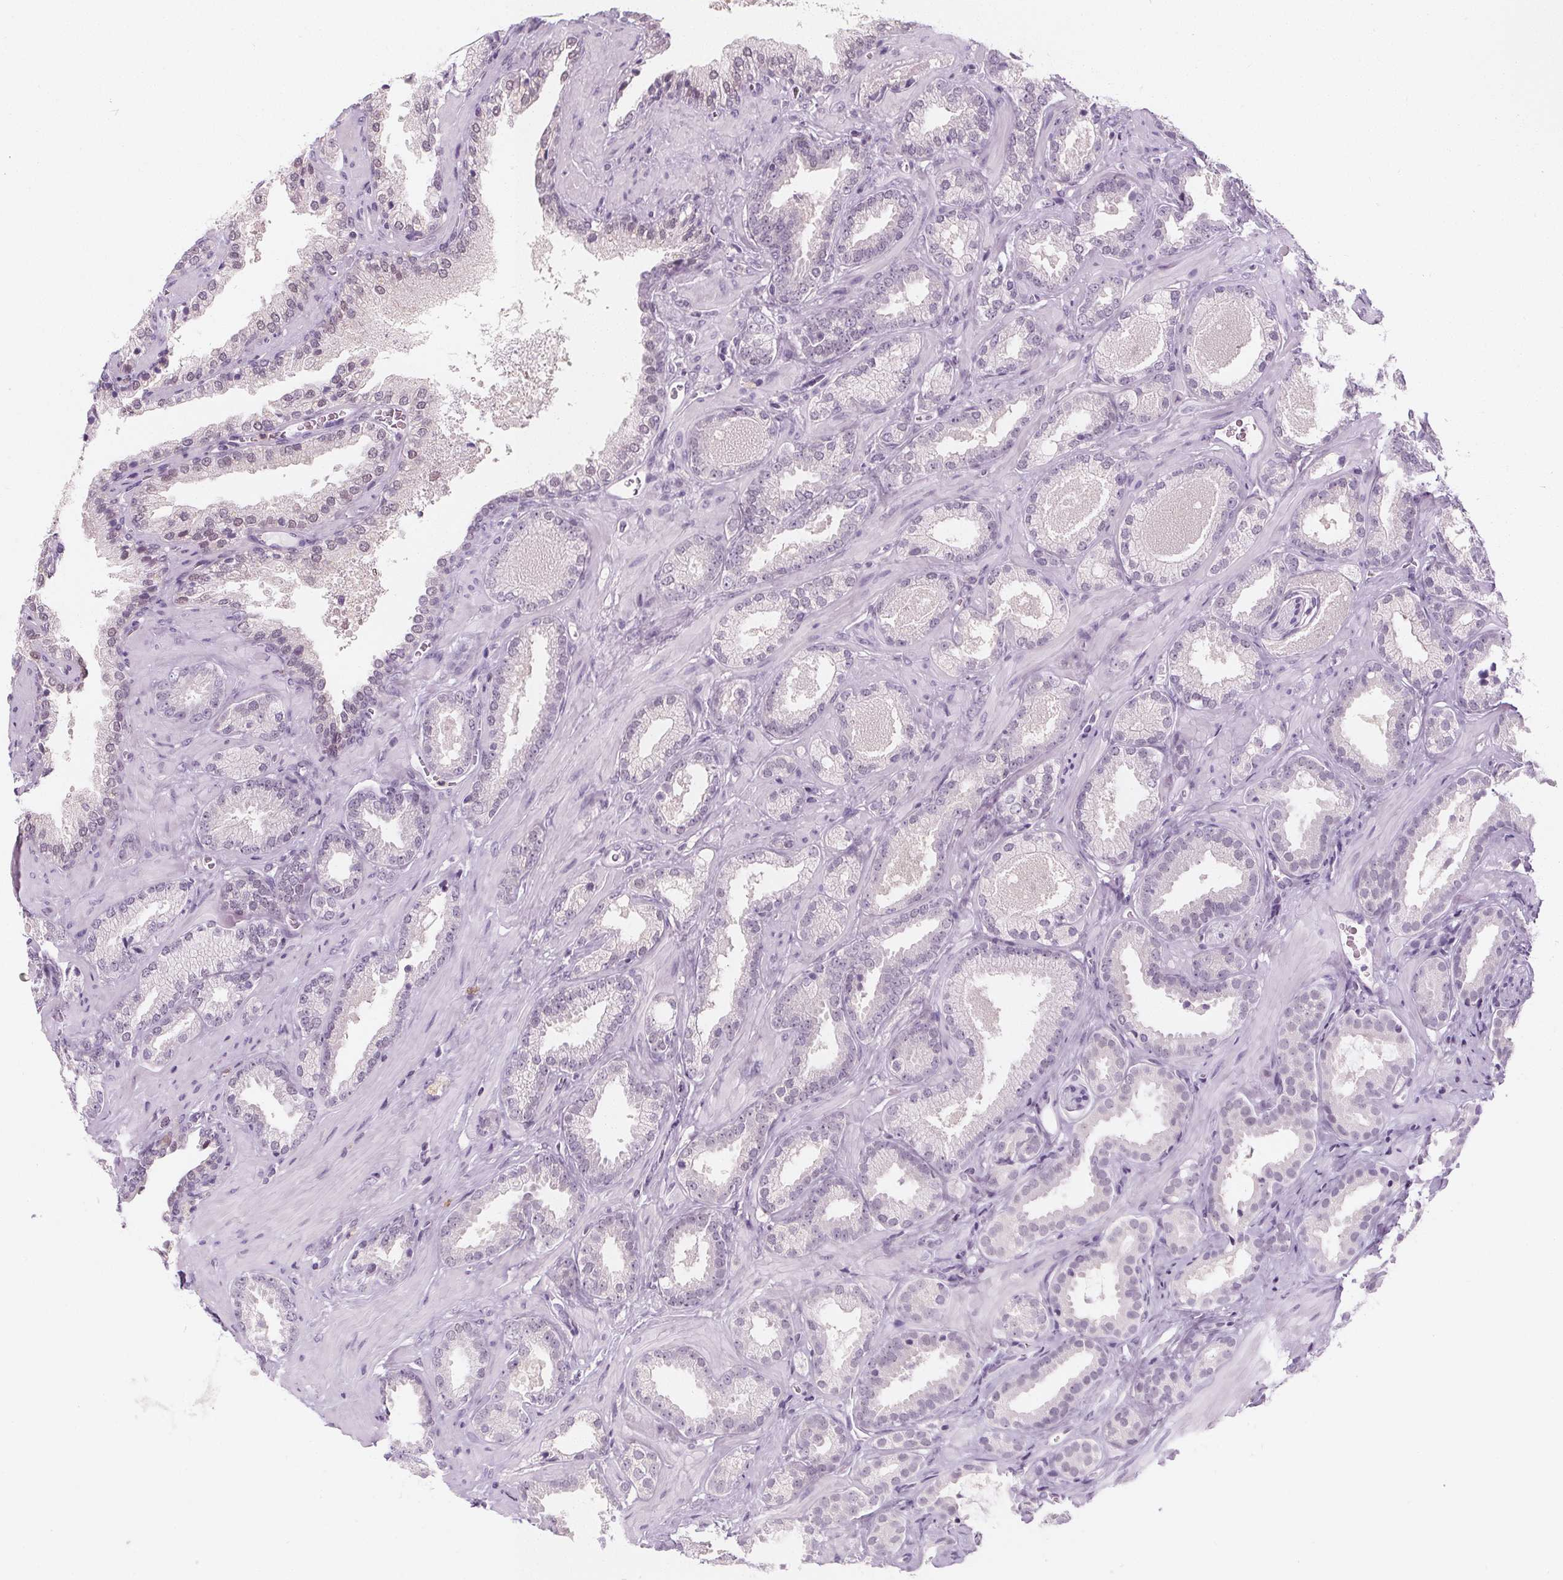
{"staining": {"intensity": "negative", "quantity": "none", "location": "none"}, "tissue": "prostate cancer", "cell_type": "Tumor cells", "image_type": "cancer", "snomed": [{"axis": "morphology", "description": "Adenocarcinoma, Low grade"}, {"axis": "topography", "description": "Prostate"}], "caption": "Prostate cancer was stained to show a protein in brown. There is no significant positivity in tumor cells.", "gene": "UGP2", "patient": {"sex": "male", "age": 62}}